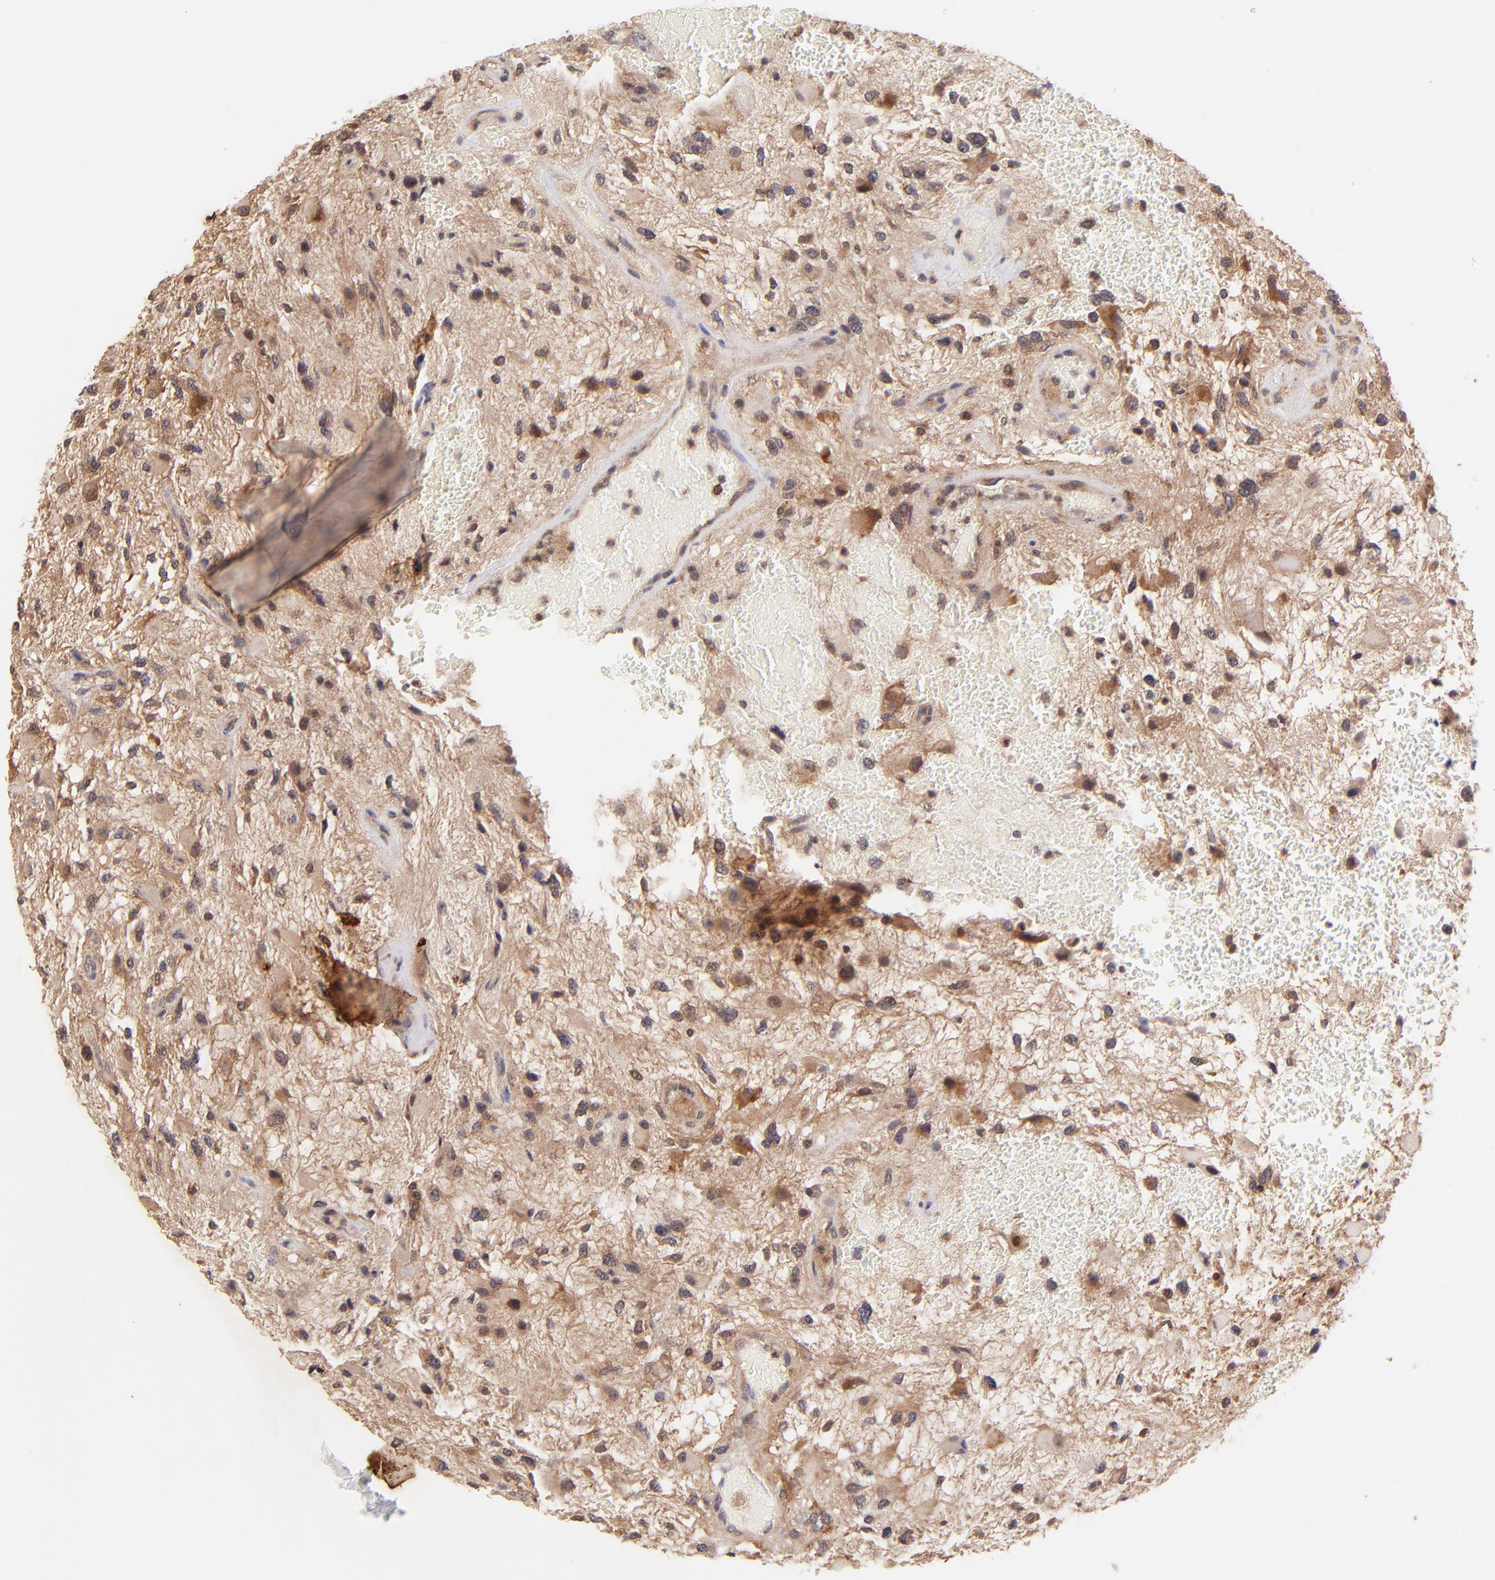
{"staining": {"intensity": "strong", "quantity": ">75%", "location": "cytoplasmic/membranous"}, "tissue": "glioma", "cell_type": "Tumor cells", "image_type": "cancer", "snomed": [{"axis": "morphology", "description": "Glioma, malignant, High grade"}, {"axis": "topography", "description": "Brain"}], "caption": "The micrograph exhibits a brown stain indicating the presence of a protein in the cytoplasmic/membranous of tumor cells in glioma.", "gene": "TNRC6B", "patient": {"sex": "female", "age": 60}}